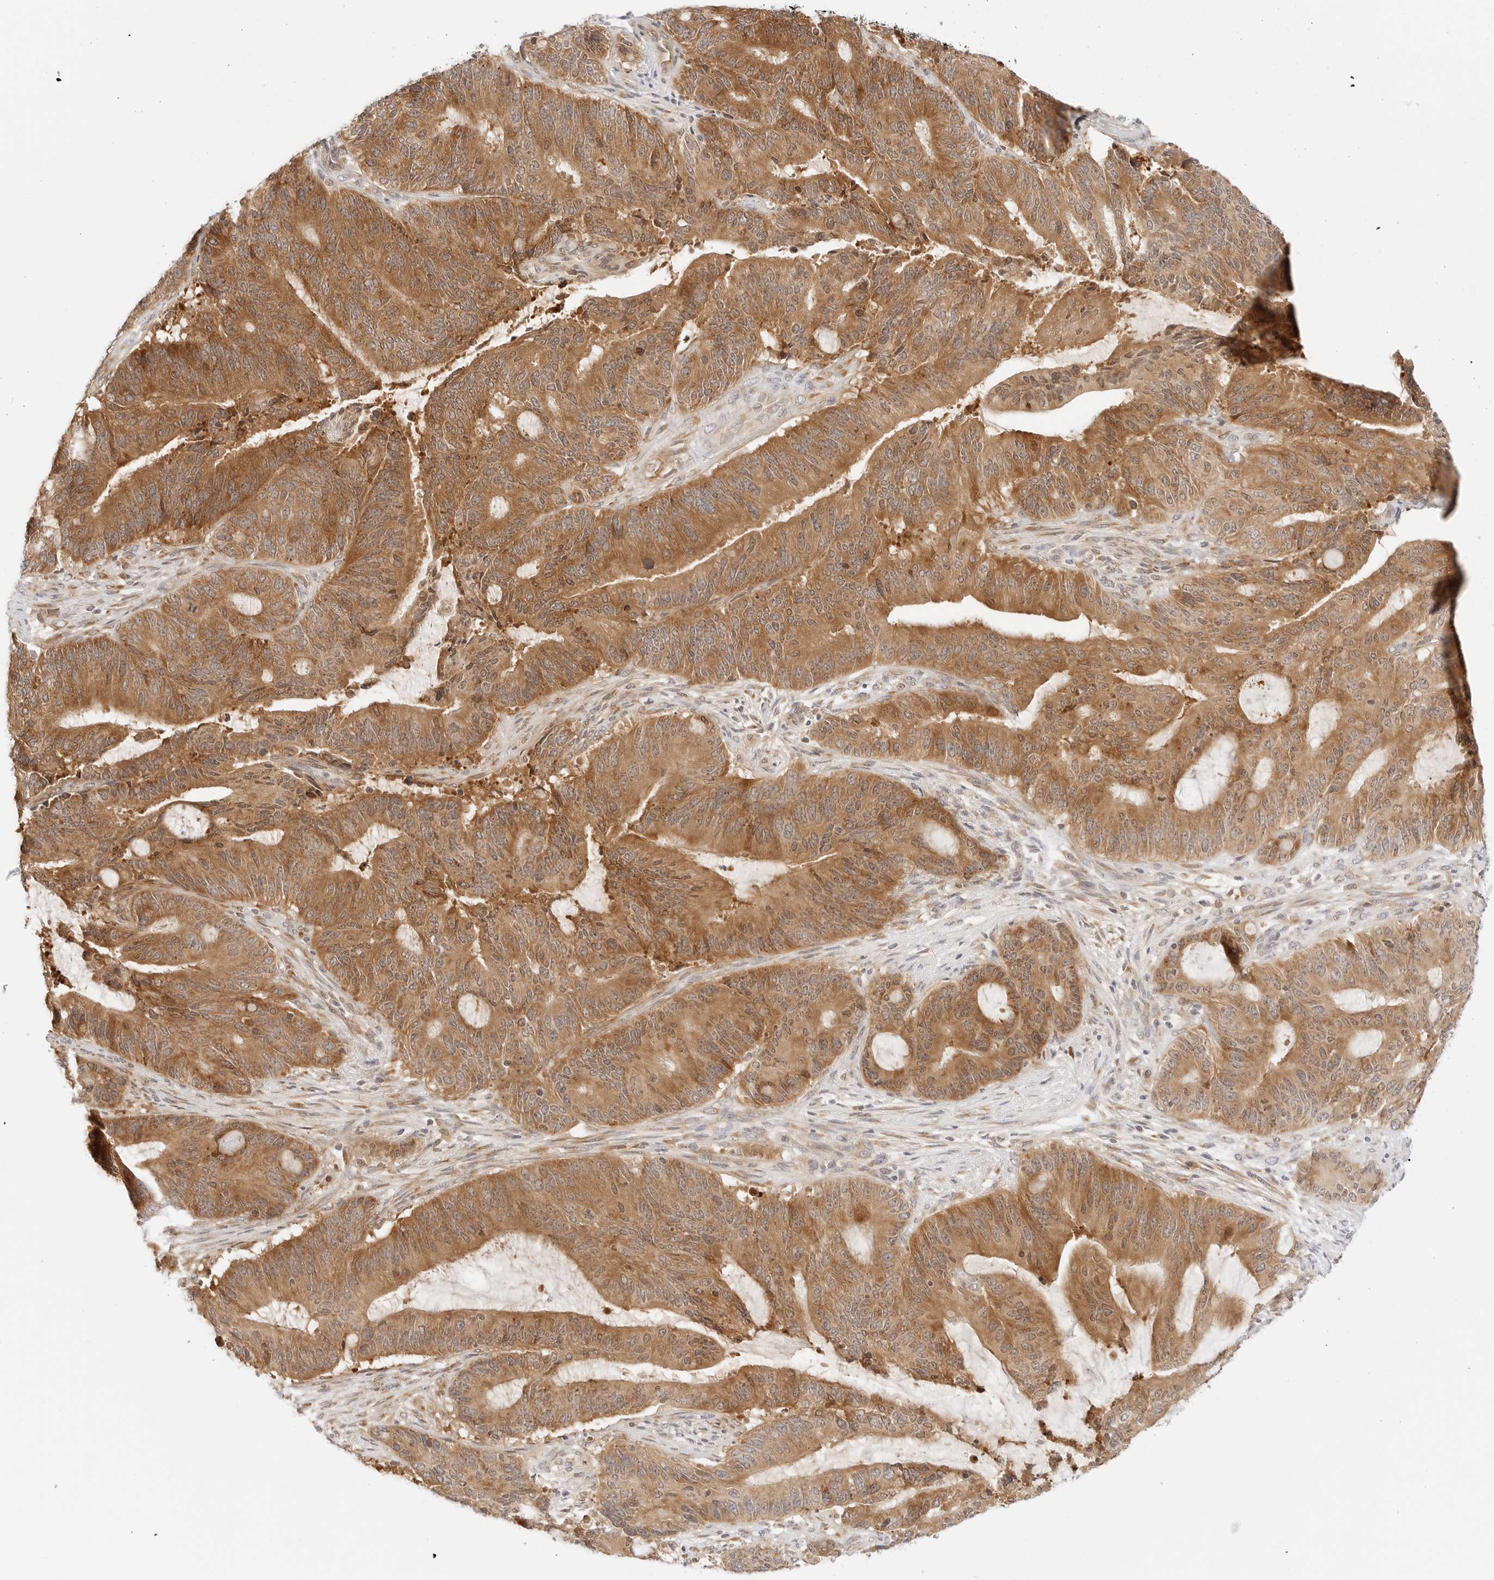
{"staining": {"intensity": "moderate", "quantity": ">75%", "location": "cytoplasmic/membranous"}, "tissue": "liver cancer", "cell_type": "Tumor cells", "image_type": "cancer", "snomed": [{"axis": "morphology", "description": "Normal tissue, NOS"}, {"axis": "morphology", "description": "Cholangiocarcinoma"}, {"axis": "topography", "description": "Liver"}, {"axis": "topography", "description": "Peripheral nerve tissue"}], "caption": "Liver cholangiocarcinoma was stained to show a protein in brown. There is medium levels of moderate cytoplasmic/membranous positivity in approximately >75% of tumor cells.", "gene": "ERO1B", "patient": {"sex": "female", "age": 73}}